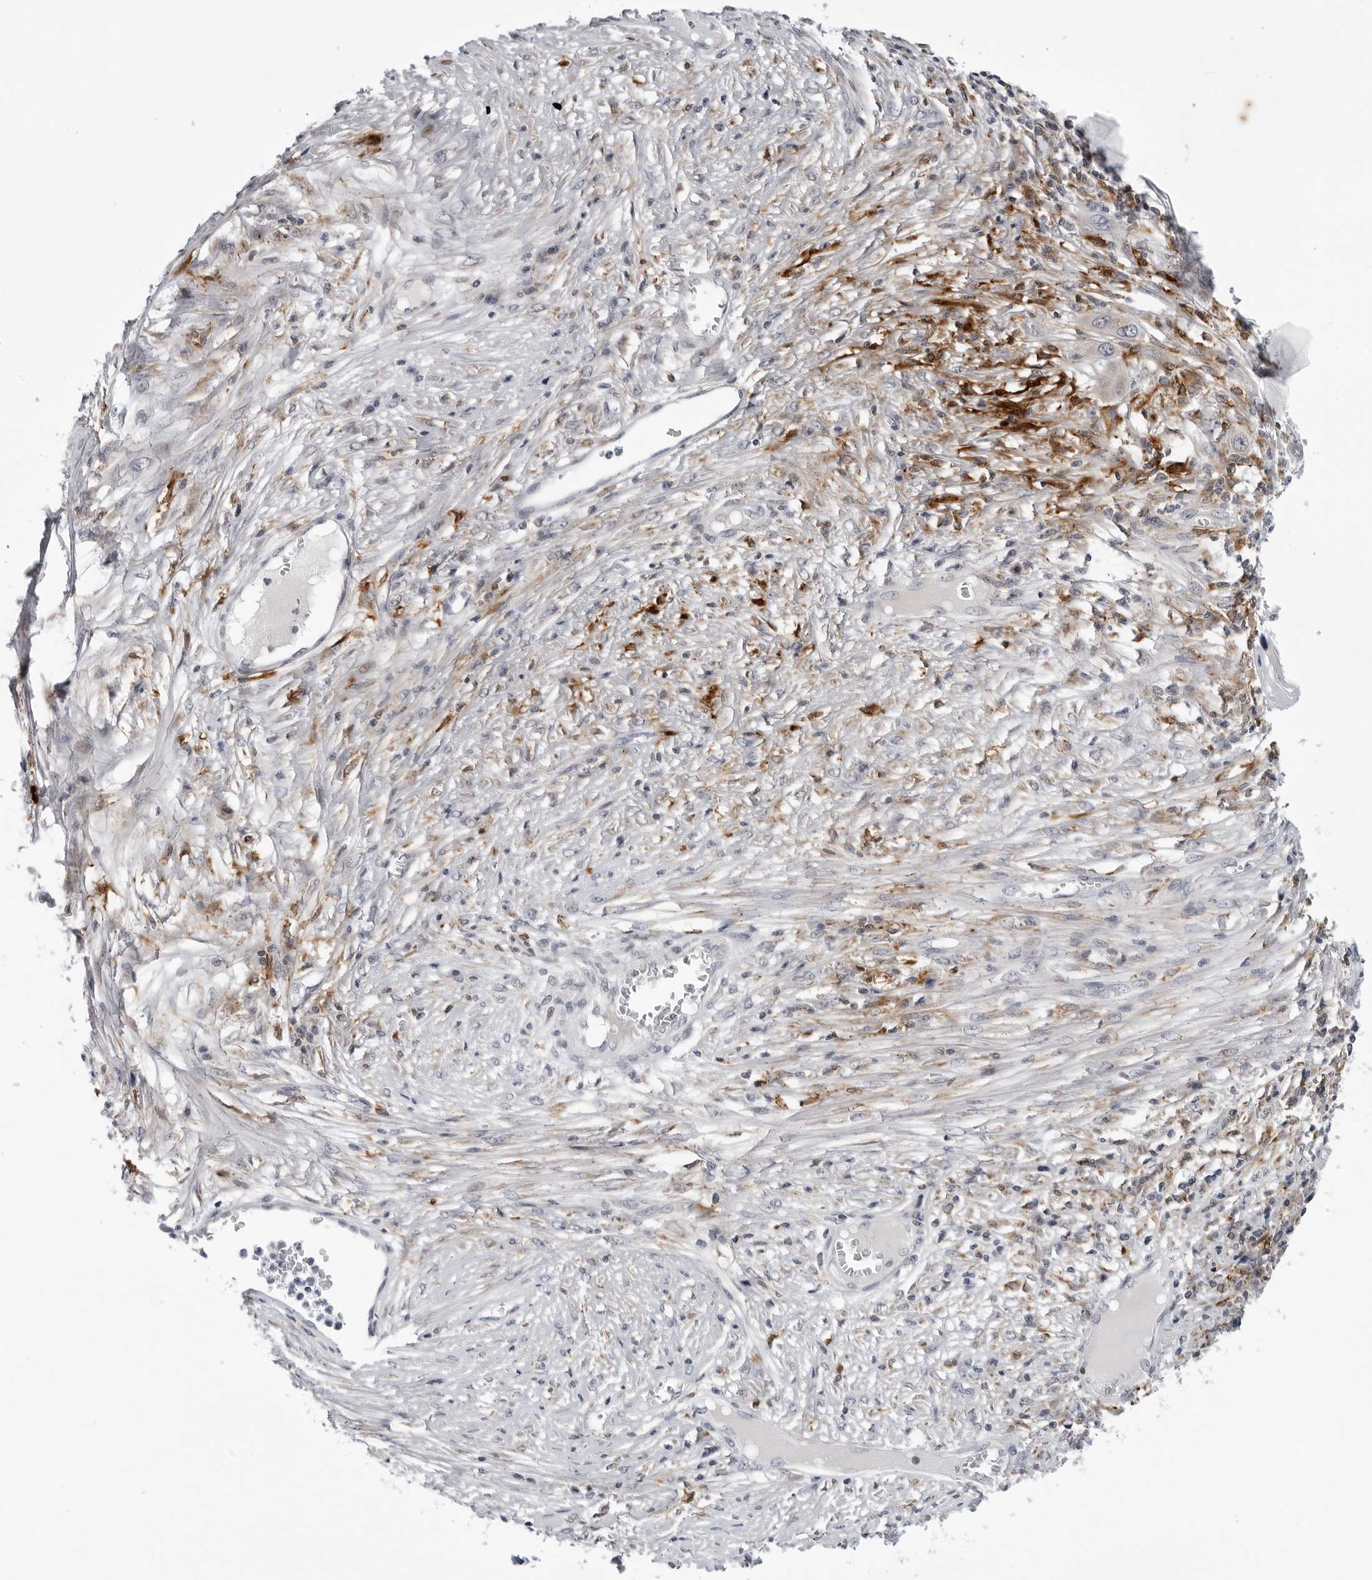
{"staining": {"intensity": "negative", "quantity": "none", "location": "none"}, "tissue": "skin cancer", "cell_type": "Tumor cells", "image_type": "cancer", "snomed": [{"axis": "morphology", "description": "Squamous cell carcinoma, NOS"}, {"axis": "topography", "description": "Skin"}], "caption": "Tumor cells show no significant protein expression in squamous cell carcinoma (skin).", "gene": "CDK20", "patient": {"sex": "male", "age": 55}}